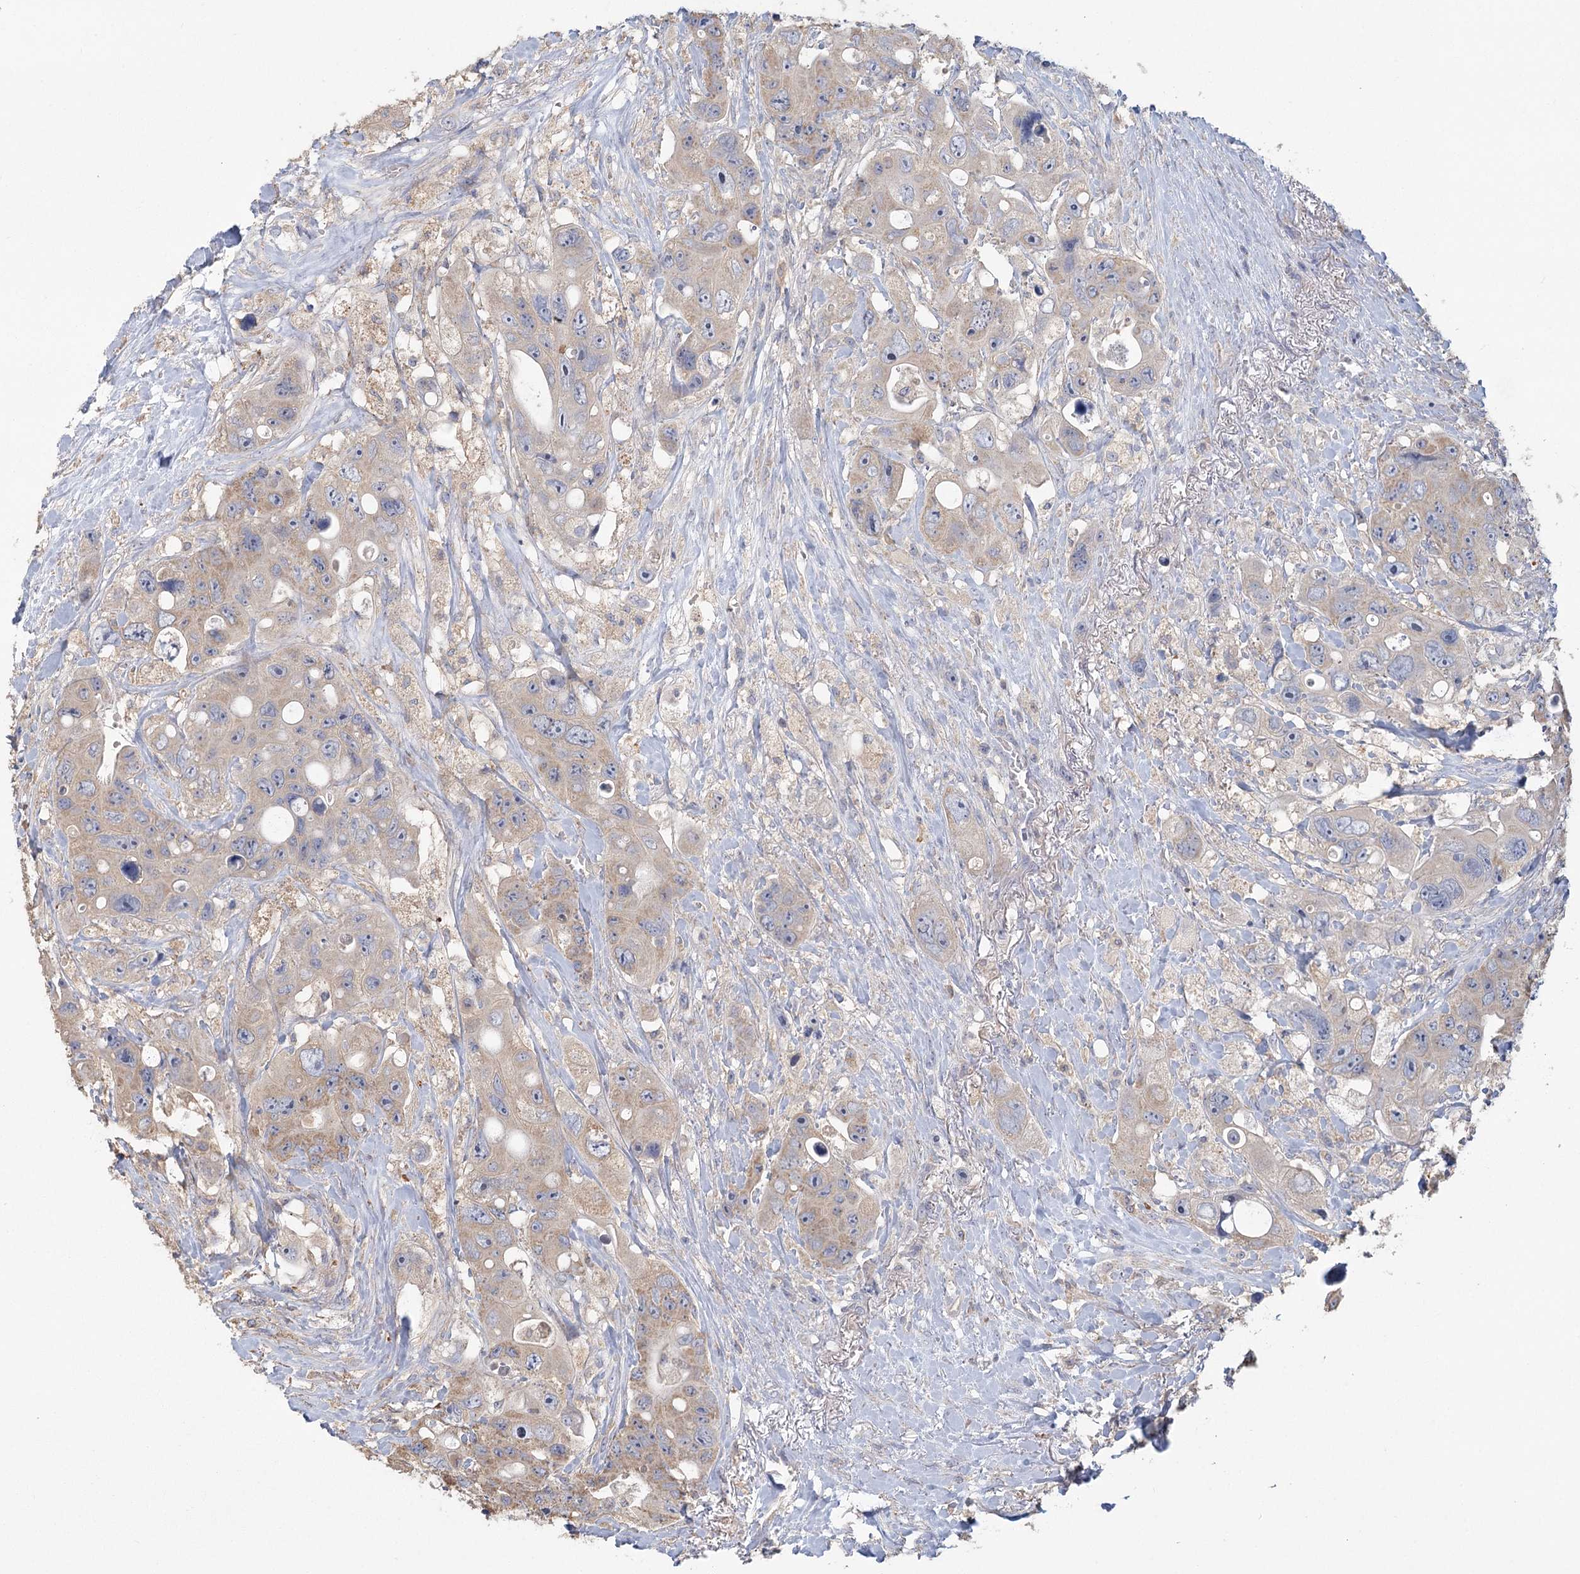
{"staining": {"intensity": "weak", "quantity": ">75%", "location": "cytoplasmic/membranous"}, "tissue": "colorectal cancer", "cell_type": "Tumor cells", "image_type": "cancer", "snomed": [{"axis": "morphology", "description": "Adenocarcinoma, NOS"}, {"axis": "topography", "description": "Colon"}], "caption": "Immunohistochemical staining of human colorectal cancer (adenocarcinoma) exhibits low levels of weak cytoplasmic/membranous protein expression in approximately >75% of tumor cells. The protein is stained brown, and the nuclei are stained in blue (DAB IHC with brightfield microscopy, high magnification).", "gene": "CNTLN", "patient": {"sex": "female", "age": 46}}